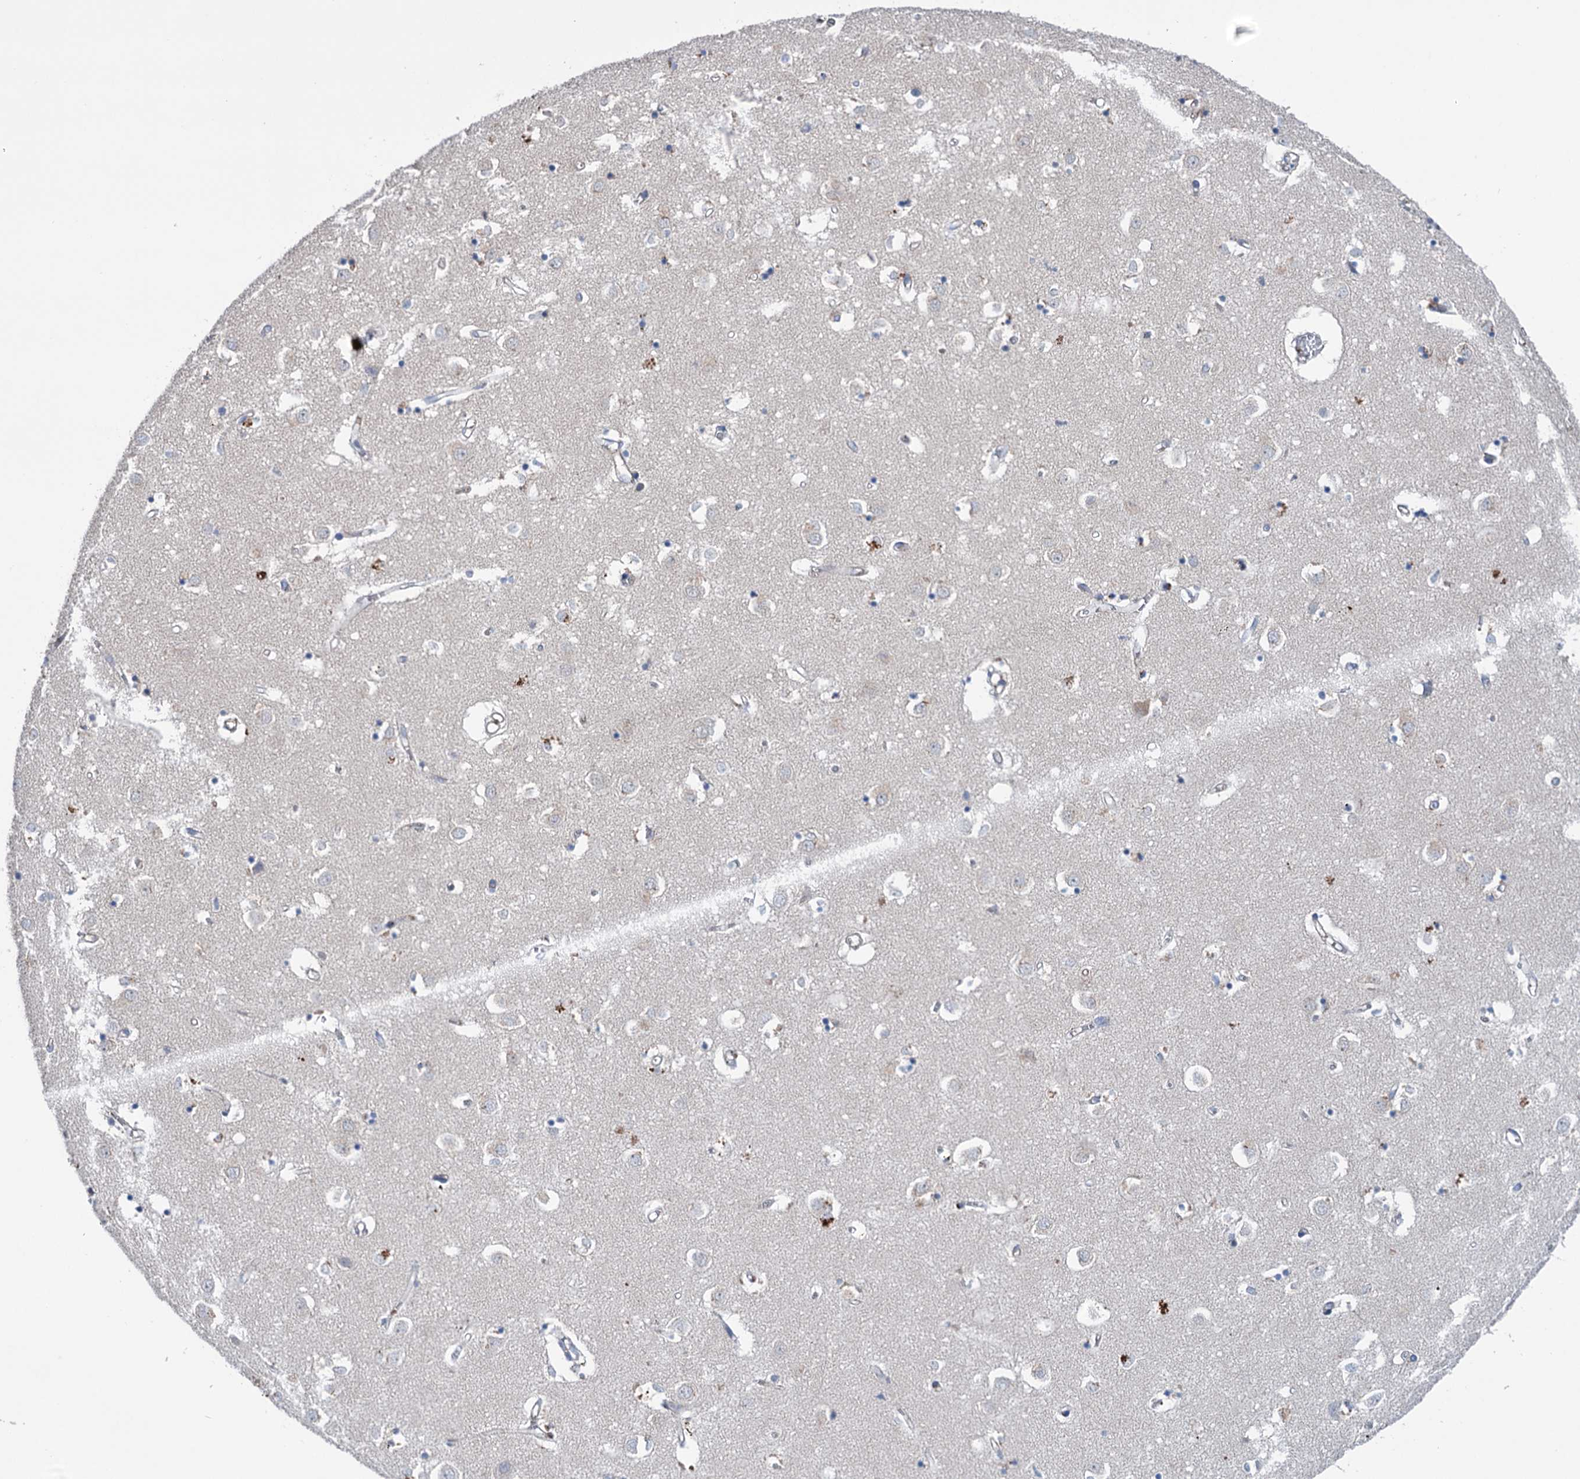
{"staining": {"intensity": "negative", "quantity": "none", "location": "none"}, "tissue": "caudate", "cell_type": "Glial cells", "image_type": "normal", "snomed": [{"axis": "morphology", "description": "Normal tissue, NOS"}, {"axis": "topography", "description": "Lateral ventricle wall"}], "caption": "Caudate stained for a protein using immunohistochemistry (IHC) displays no staining glial cells.", "gene": "NCAPD2", "patient": {"sex": "male", "age": 70}}